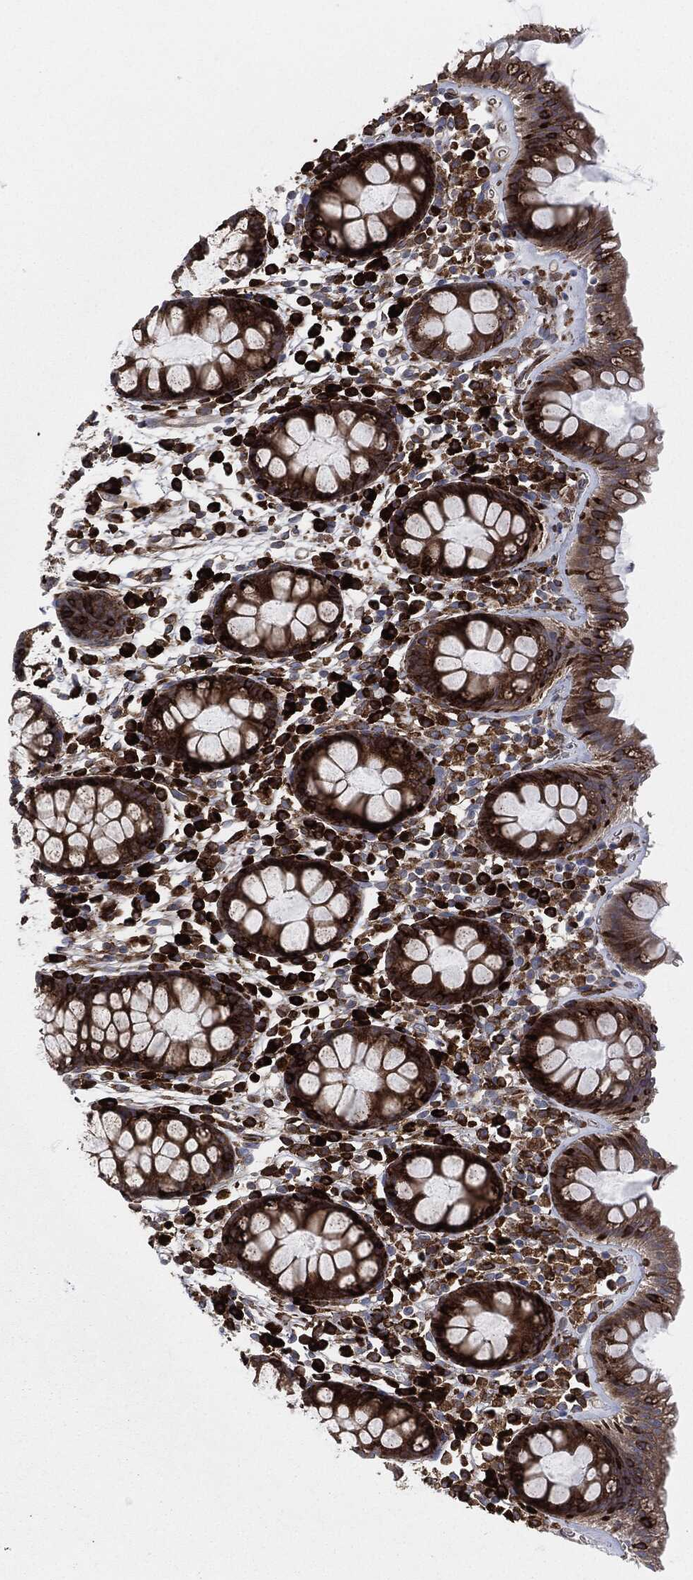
{"staining": {"intensity": "negative", "quantity": "none", "location": "none"}, "tissue": "colon", "cell_type": "Endothelial cells", "image_type": "normal", "snomed": [{"axis": "morphology", "description": "Normal tissue, NOS"}, {"axis": "topography", "description": "Colon"}], "caption": "Immunohistochemistry image of benign colon: human colon stained with DAB (3,3'-diaminobenzidine) reveals no significant protein staining in endothelial cells.", "gene": "CALR", "patient": {"sex": "male", "age": 76}}